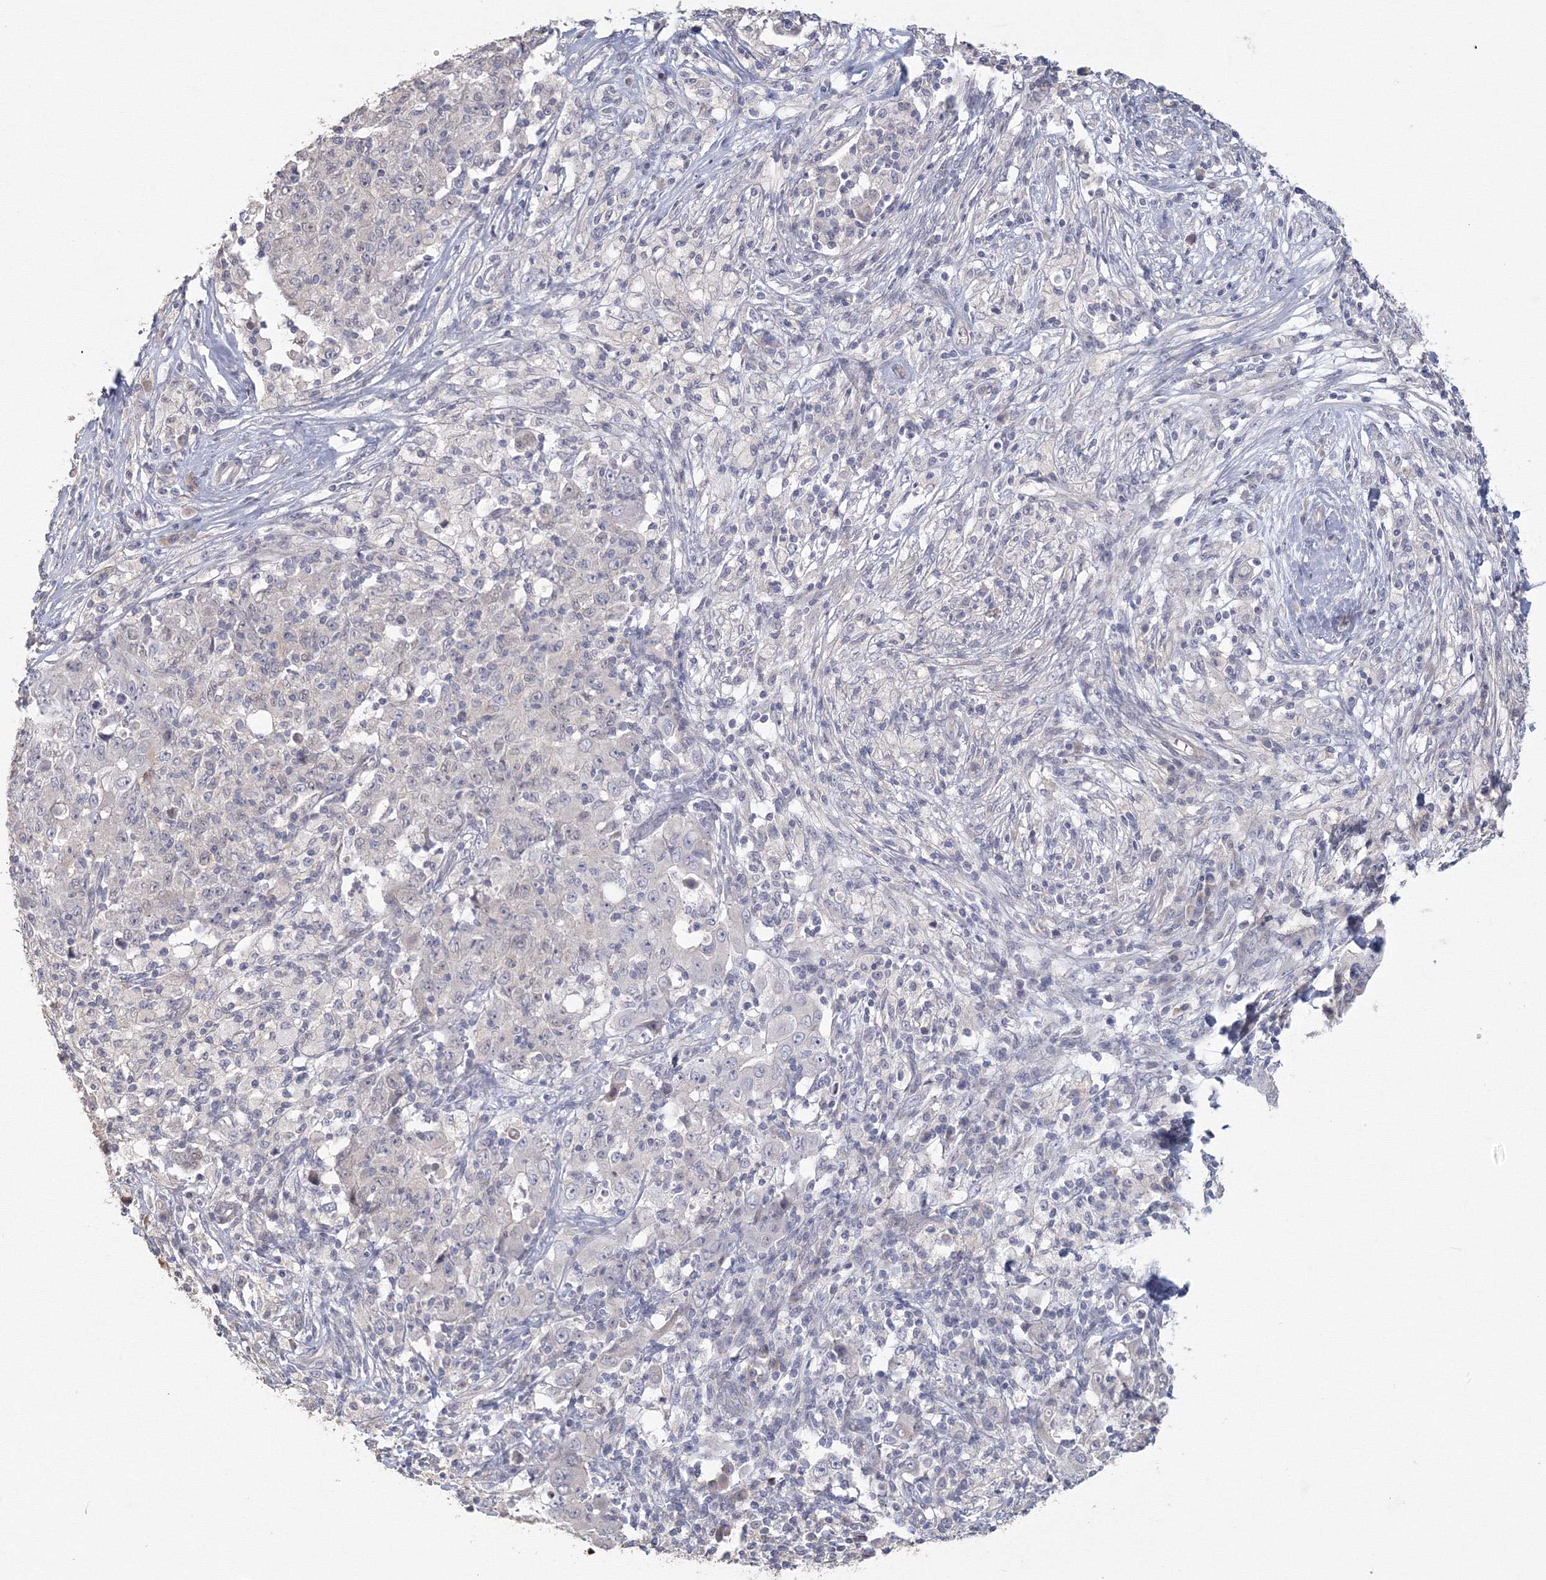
{"staining": {"intensity": "negative", "quantity": "none", "location": "none"}, "tissue": "ovarian cancer", "cell_type": "Tumor cells", "image_type": "cancer", "snomed": [{"axis": "morphology", "description": "Carcinoma, endometroid"}, {"axis": "topography", "description": "Ovary"}], "caption": "Immunohistochemical staining of ovarian endometroid carcinoma shows no significant positivity in tumor cells.", "gene": "TACC2", "patient": {"sex": "female", "age": 42}}